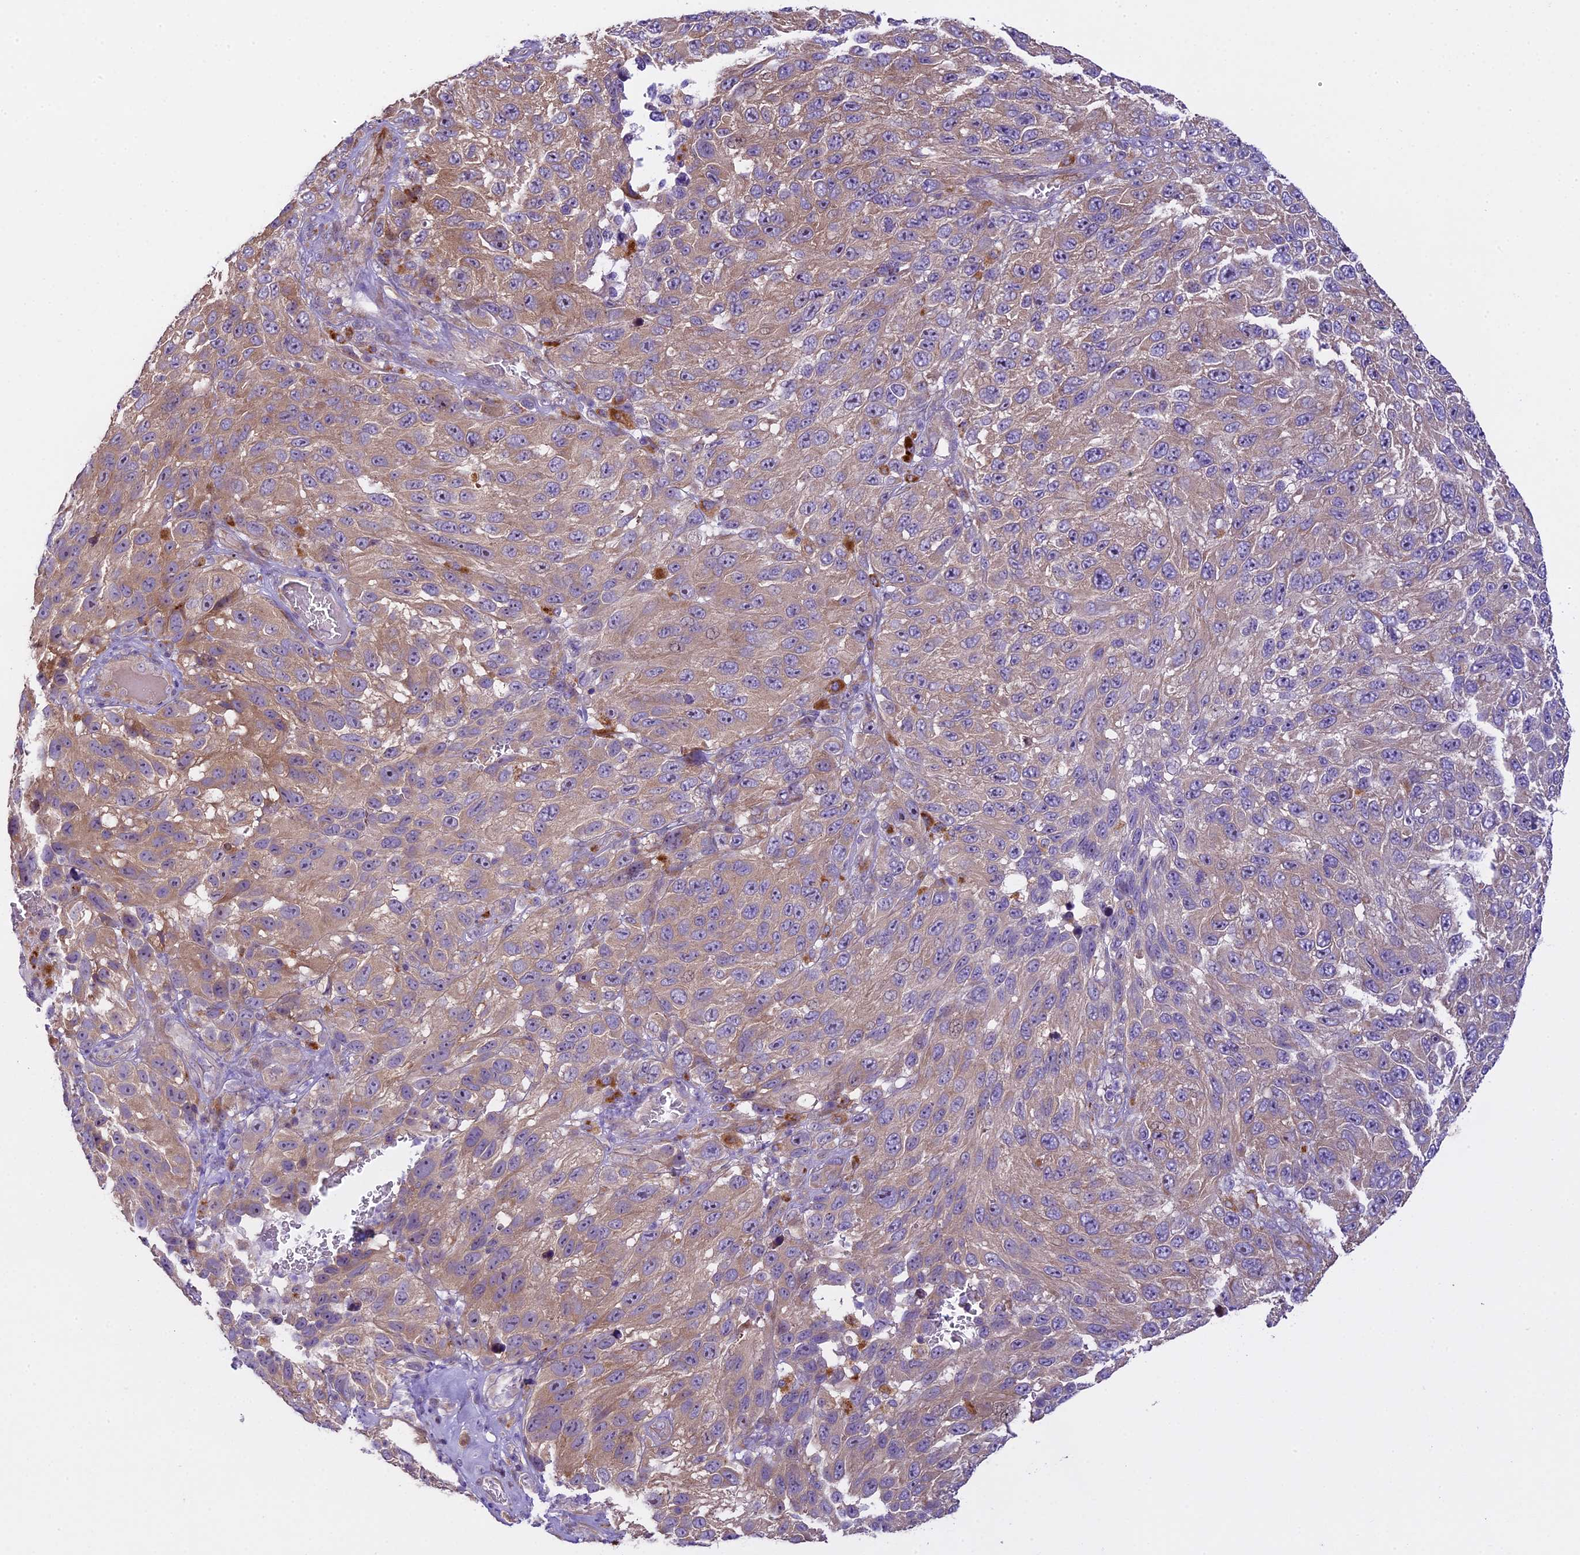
{"staining": {"intensity": "weak", "quantity": ">75%", "location": "cytoplasmic/membranous"}, "tissue": "melanoma", "cell_type": "Tumor cells", "image_type": "cancer", "snomed": [{"axis": "morphology", "description": "Malignant melanoma, NOS"}, {"axis": "topography", "description": "Skin"}], "caption": "Protein expression analysis of human melanoma reveals weak cytoplasmic/membranous staining in approximately >75% of tumor cells. The protein of interest is shown in brown color, while the nuclei are stained blue.", "gene": "SPIRE1", "patient": {"sex": "female", "age": 96}}